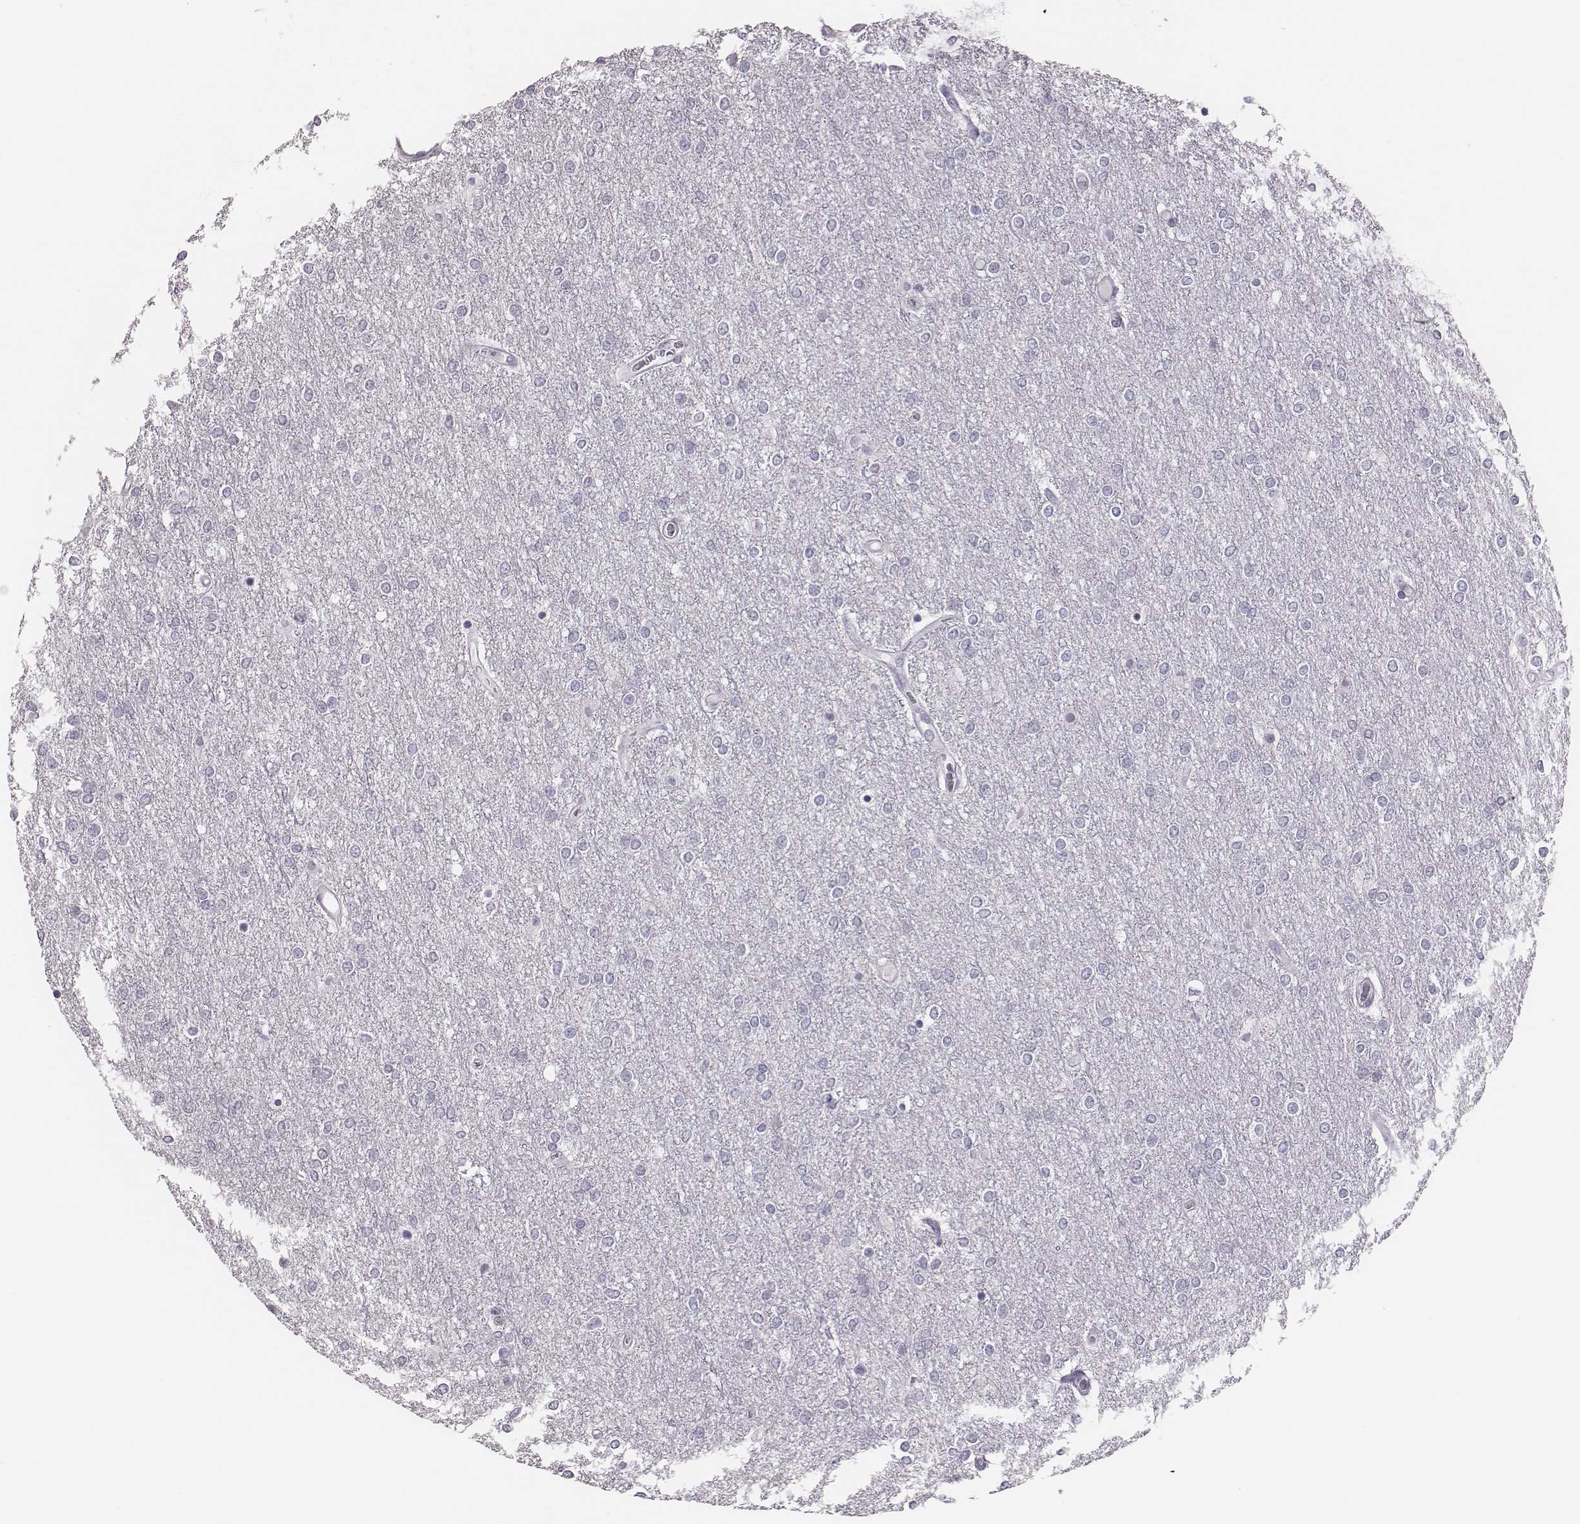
{"staining": {"intensity": "negative", "quantity": "none", "location": "none"}, "tissue": "glioma", "cell_type": "Tumor cells", "image_type": "cancer", "snomed": [{"axis": "morphology", "description": "Glioma, malignant, High grade"}, {"axis": "topography", "description": "Brain"}], "caption": "Immunohistochemical staining of human high-grade glioma (malignant) exhibits no significant positivity in tumor cells.", "gene": "H1-6", "patient": {"sex": "female", "age": 61}}